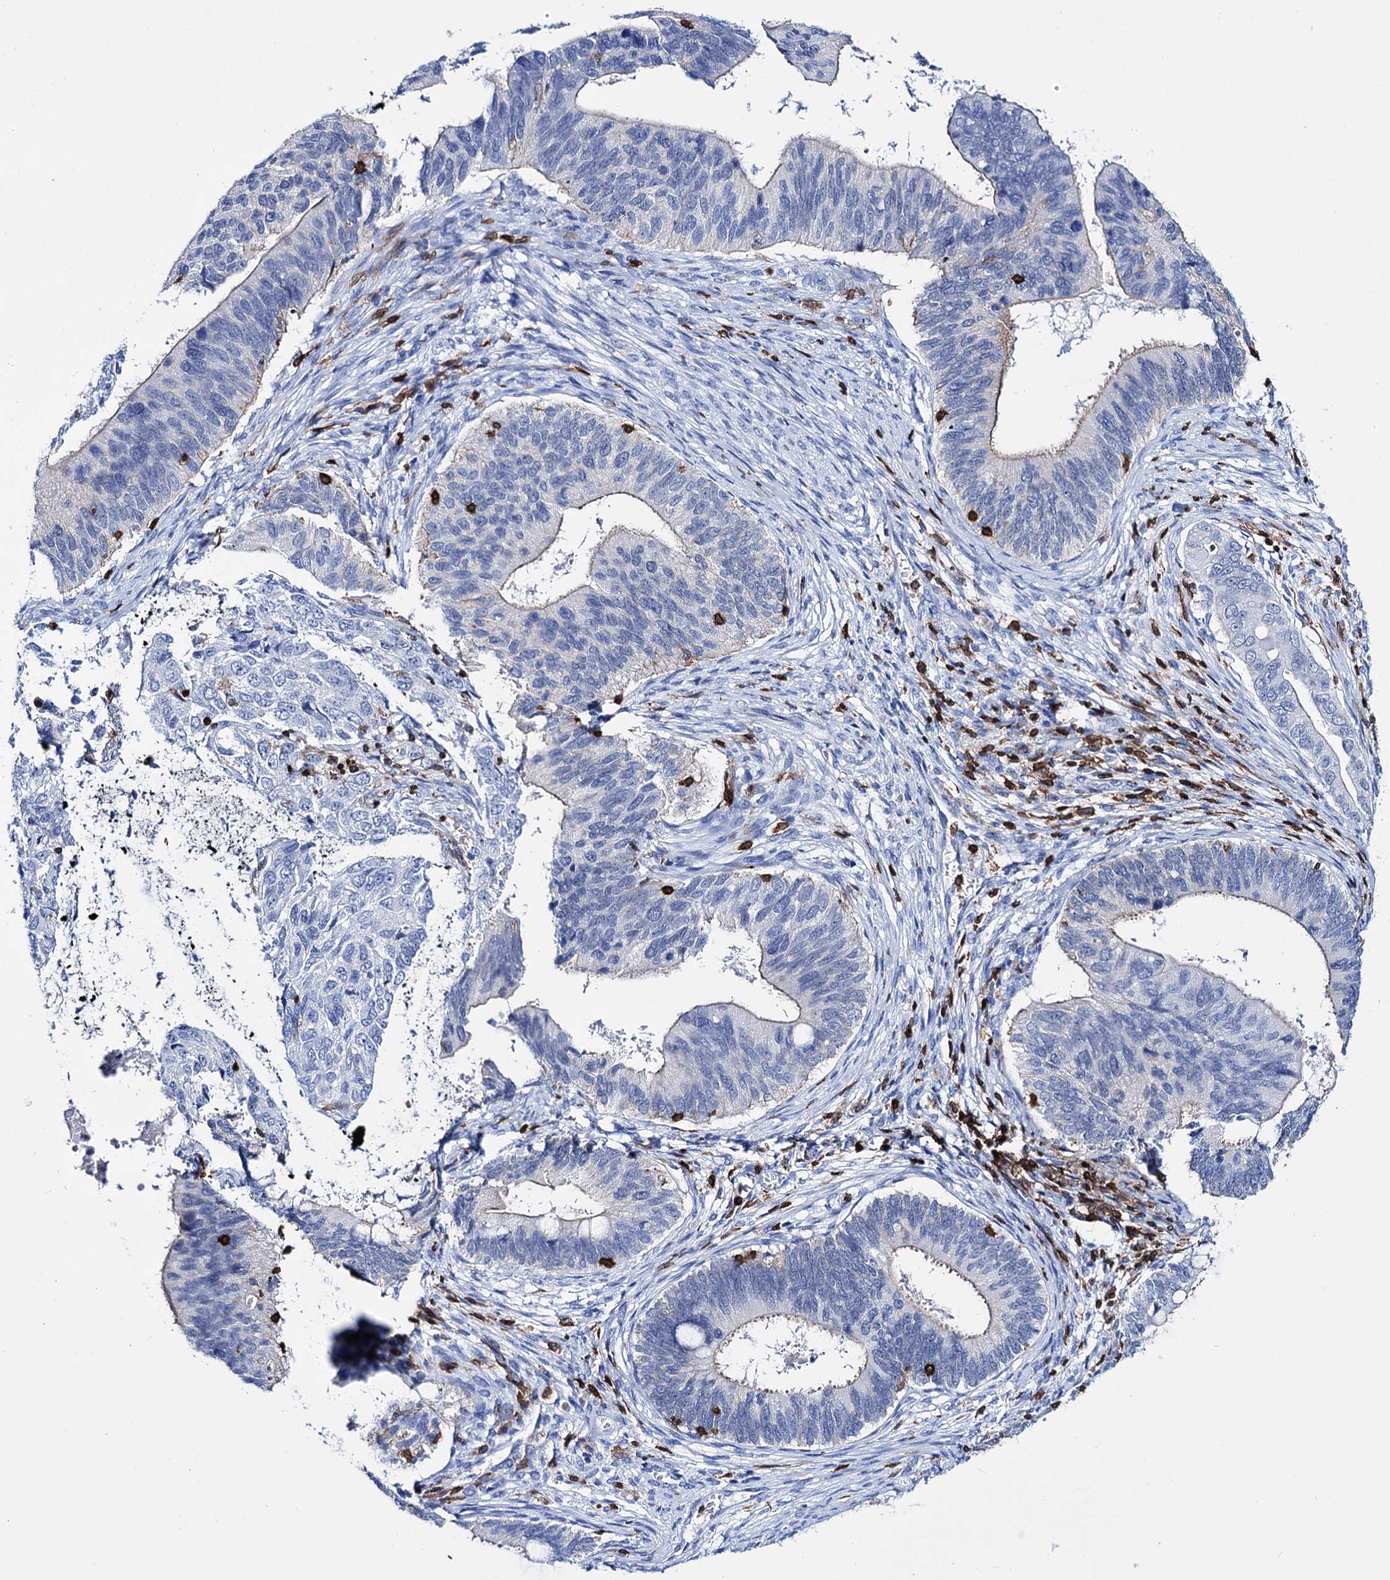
{"staining": {"intensity": "negative", "quantity": "none", "location": "none"}, "tissue": "cervical cancer", "cell_type": "Tumor cells", "image_type": "cancer", "snomed": [{"axis": "morphology", "description": "Adenocarcinoma, NOS"}, {"axis": "topography", "description": "Cervix"}], "caption": "DAB immunohistochemical staining of human cervical cancer shows no significant staining in tumor cells.", "gene": "DEF6", "patient": {"sex": "female", "age": 42}}